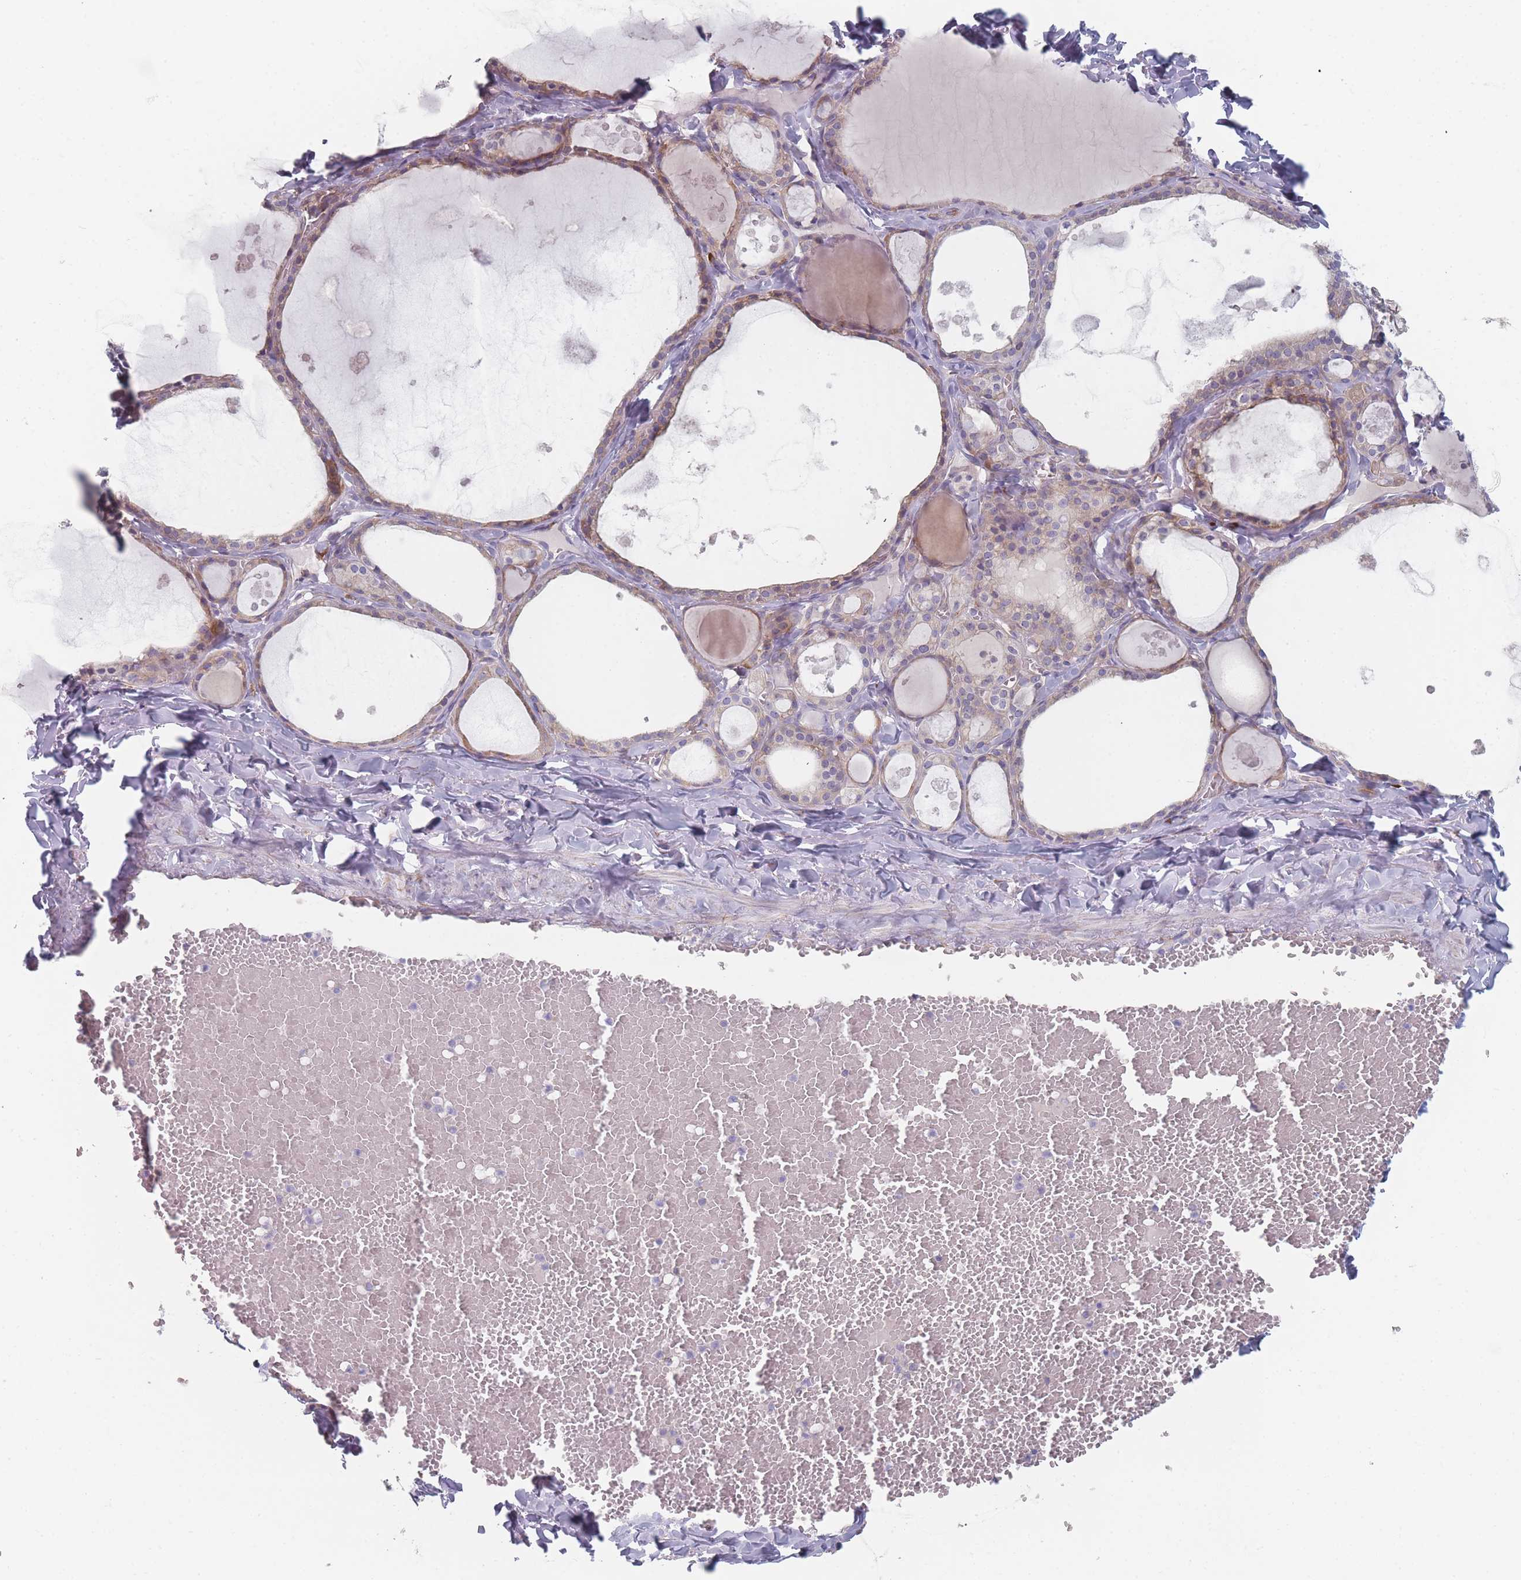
{"staining": {"intensity": "weak", "quantity": ">75%", "location": "cytoplasmic/membranous"}, "tissue": "thyroid gland", "cell_type": "Glandular cells", "image_type": "normal", "snomed": [{"axis": "morphology", "description": "Normal tissue, NOS"}, {"axis": "topography", "description": "Thyroid gland"}], "caption": "DAB (3,3'-diaminobenzidine) immunohistochemical staining of benign human thyroid gland displays weak cytoplasmic/membranous protein staining in about >75% of glandular cells. (DAB (3,3'-diaminobenzidine) IHC with brightfield microscopy, high magnification).", "gene": "CACNG5", "patient": {"sex": "male", "age": 56}}